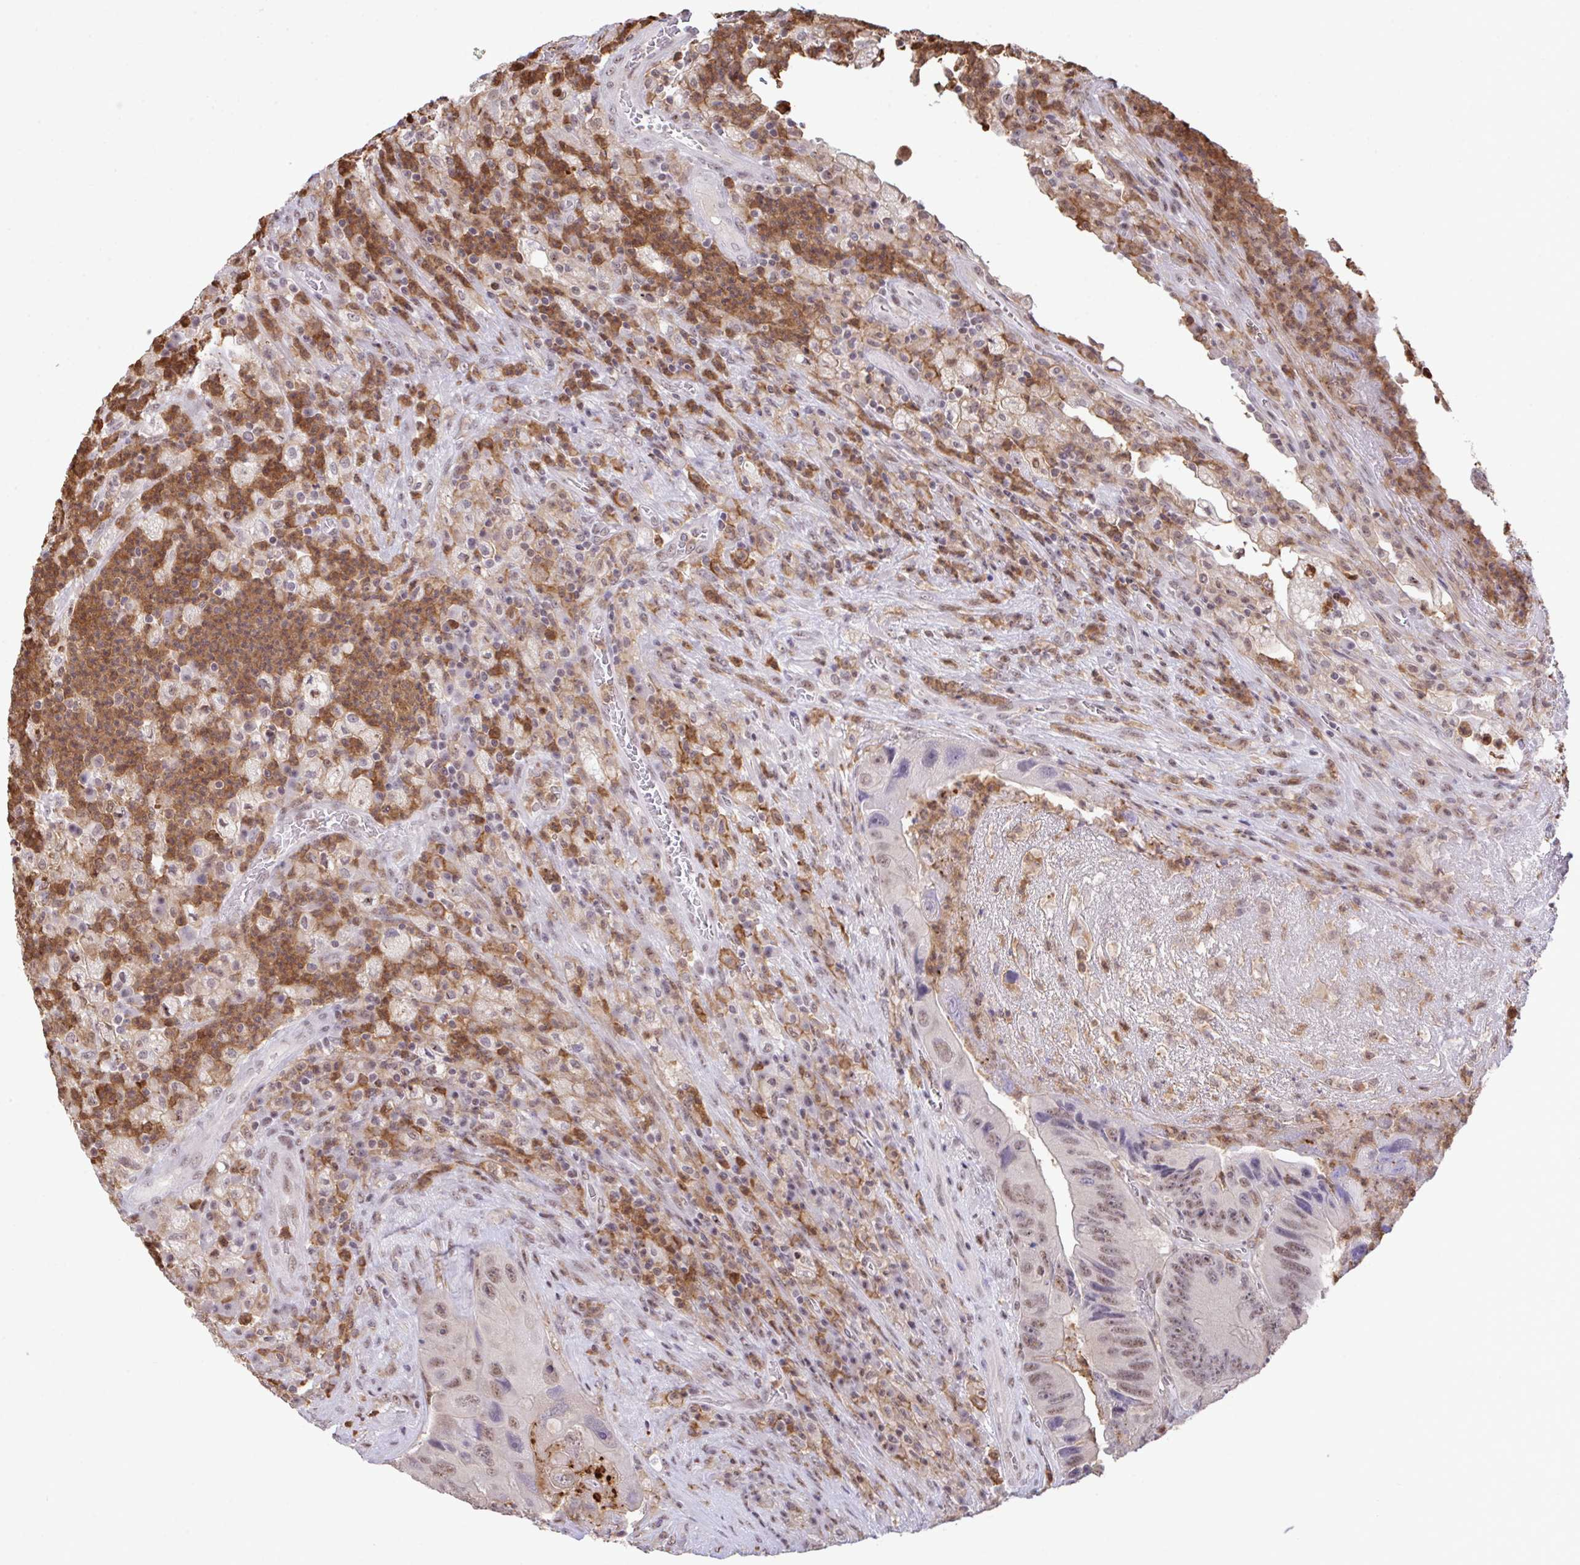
{"staining": {"intensity": "weak", "quantity": ">75%", "location": "nuclear"}, "tissue": "colorectal cancer", "cell_type": "Tumor cells", "image_type": "cancer", "snomed": [{"axis": "morphology", "description": "Adenocarcinoma, NOS"}, {"axis": "topography", "description": "Colon"}], "caption": "The histopathology image shows a brown stain indicating the presence of a protein in the nuclear of tumor cells in colorectal adenocarcinoma.", "gene": "OR6K3", "patient": {"sex": "female", "age": 86}}